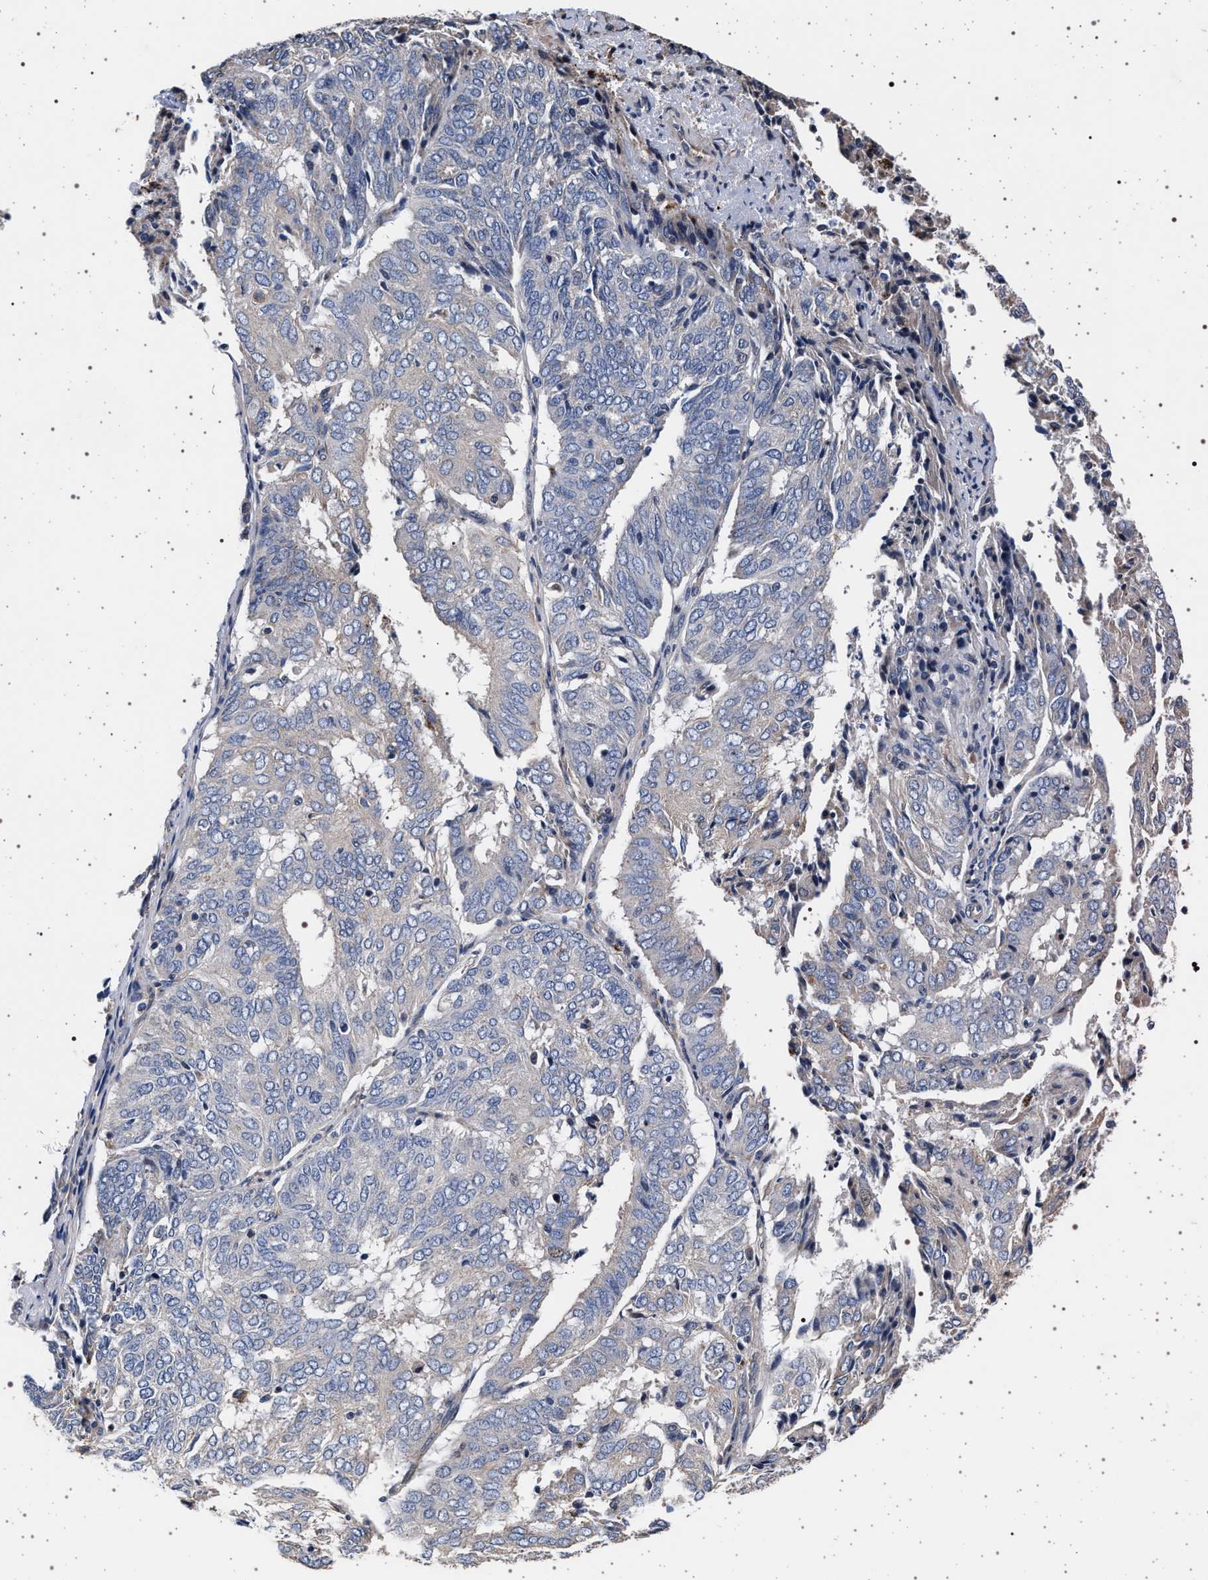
{"staining": {"intensity": "negative", "quantity": "none", "location": "none"}, "tissue": "endometrial cancer", "cell_type": "Tumor cells", "image_type": "cancer", "snomed": [{"axis": "morphology", "description": "Adenocarcinoma, NOS"}, {"axis": "topography", "description": "Uterus"}], "caption": "DAB immunohistochemical staining of endometrial cancer reveals no significant staining in tumor cells.", "gene": "KCNK6", "patient": {"sex": "female", "age": 60}}